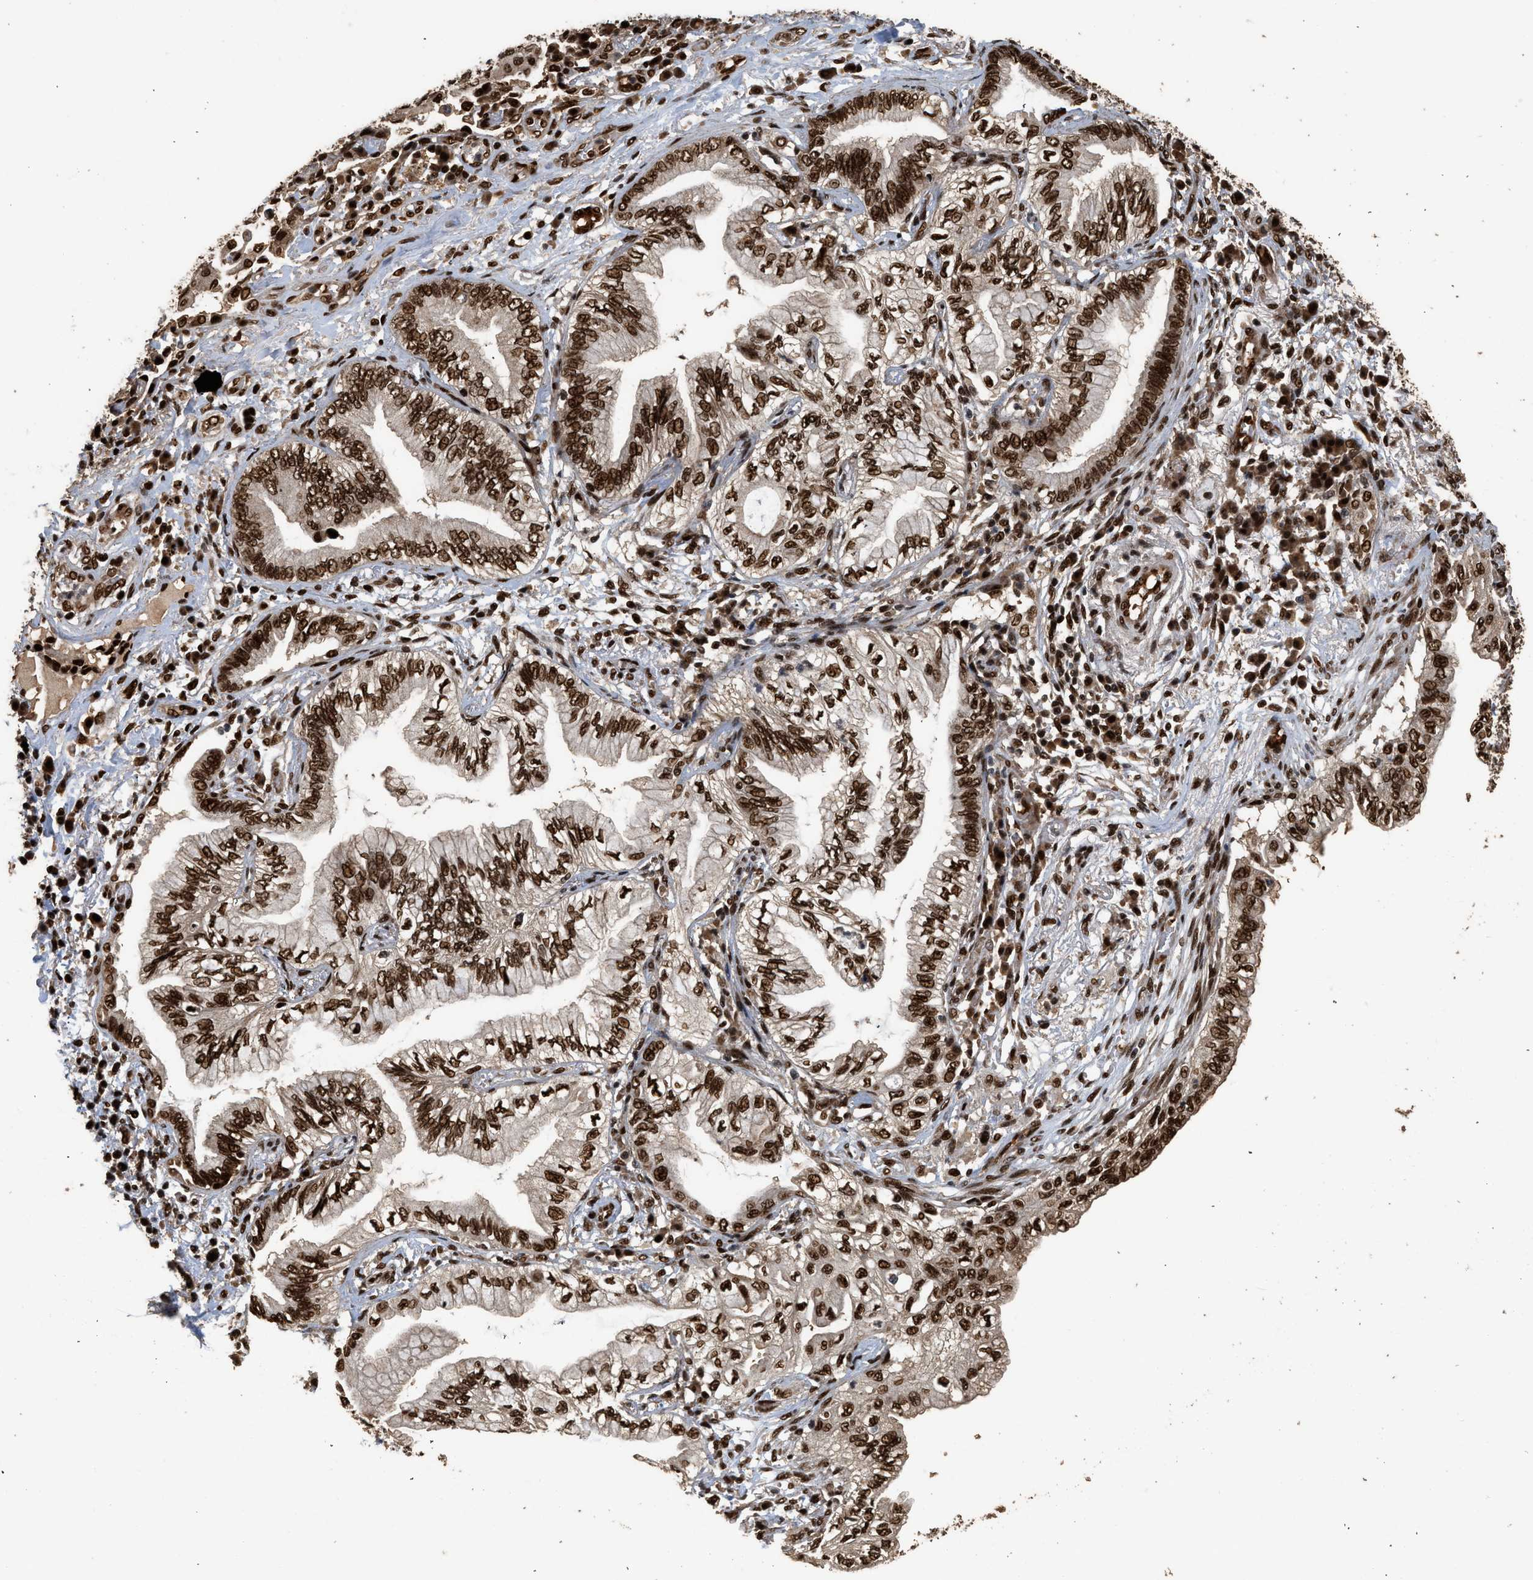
{"staining": {"intensity": "strong", "quantity": ">75%", "location": "nuclear"}, "tissue": "lung cancer", "cell_type": "Tumor cells", "image_type": "cancer", "snomed": [{"axis": "morphology", "description": "Normal tissue, NOS"}, {"axis": "morphology", "description": "Adenocarcinoma, NOS"}, {"axis": "topography", "description": "Bronchus"}, {"axis": "topography", "description": "Lung"}], "caption": "Immunohistochemistry (DAB (3,3'-diaminobenzidine)) staining of lung cancer (adenocarcinoma) shows strong nuclear protein positivity in approximately >75% of tumor cells. Immunohistochemistry (ihc) stains the protein in brown and the nuclei are stained blue.", "gene": "PPP4R3B", "patient": {"sex": "female", "age": 70}}